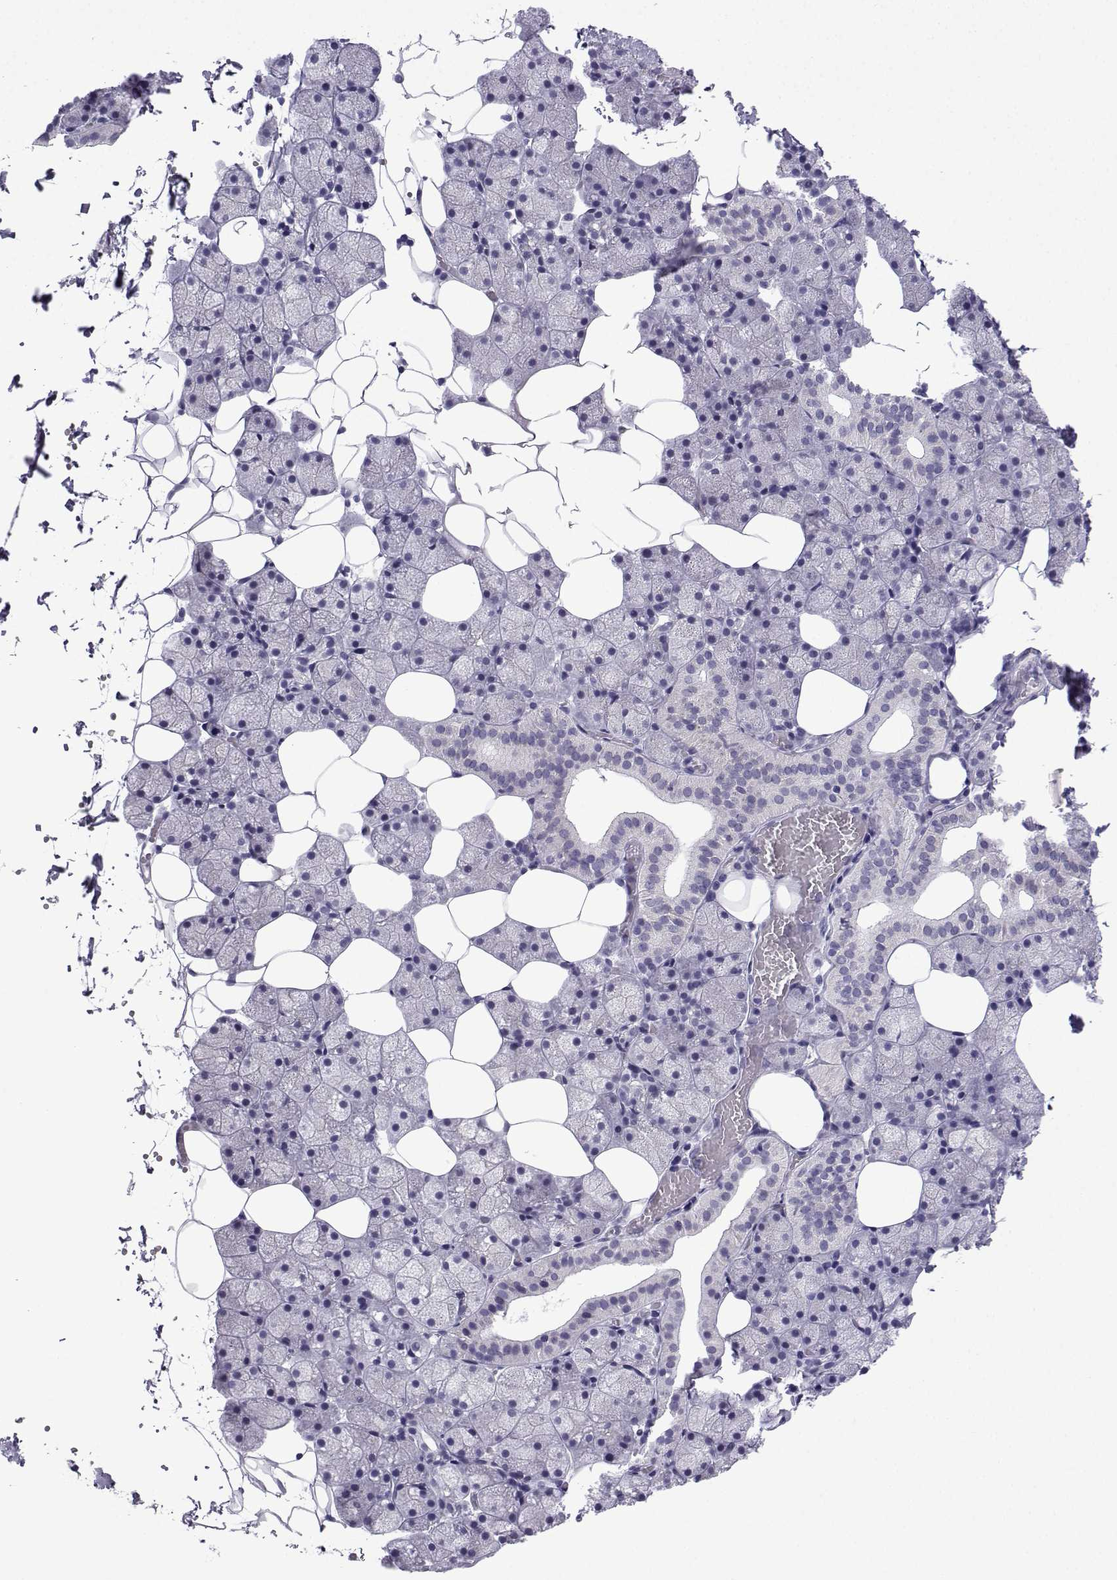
{"staining": {"intensity": "negative", "quantity": "none", "location": "none"}, "tissue": "salivary gland", "cell_type": "Glandular cells", "image_type": "normal", "snomed": [{"axis": "morphology", "description": "Normal tissue, NOS"}, {"axis": "topography", "description": "Salivary gland"}], "caption": "DAB (3,3'-diaminobenzidine) immunohistochemical staining of benign salivary gland shows no significant staining in glandular cells. (DAB immunohistochemistry (IHC) visualized using brightfield microscopy, high magnification).", "gene": "ACRBP", "patient": {"sex": "male", "age": 38}}